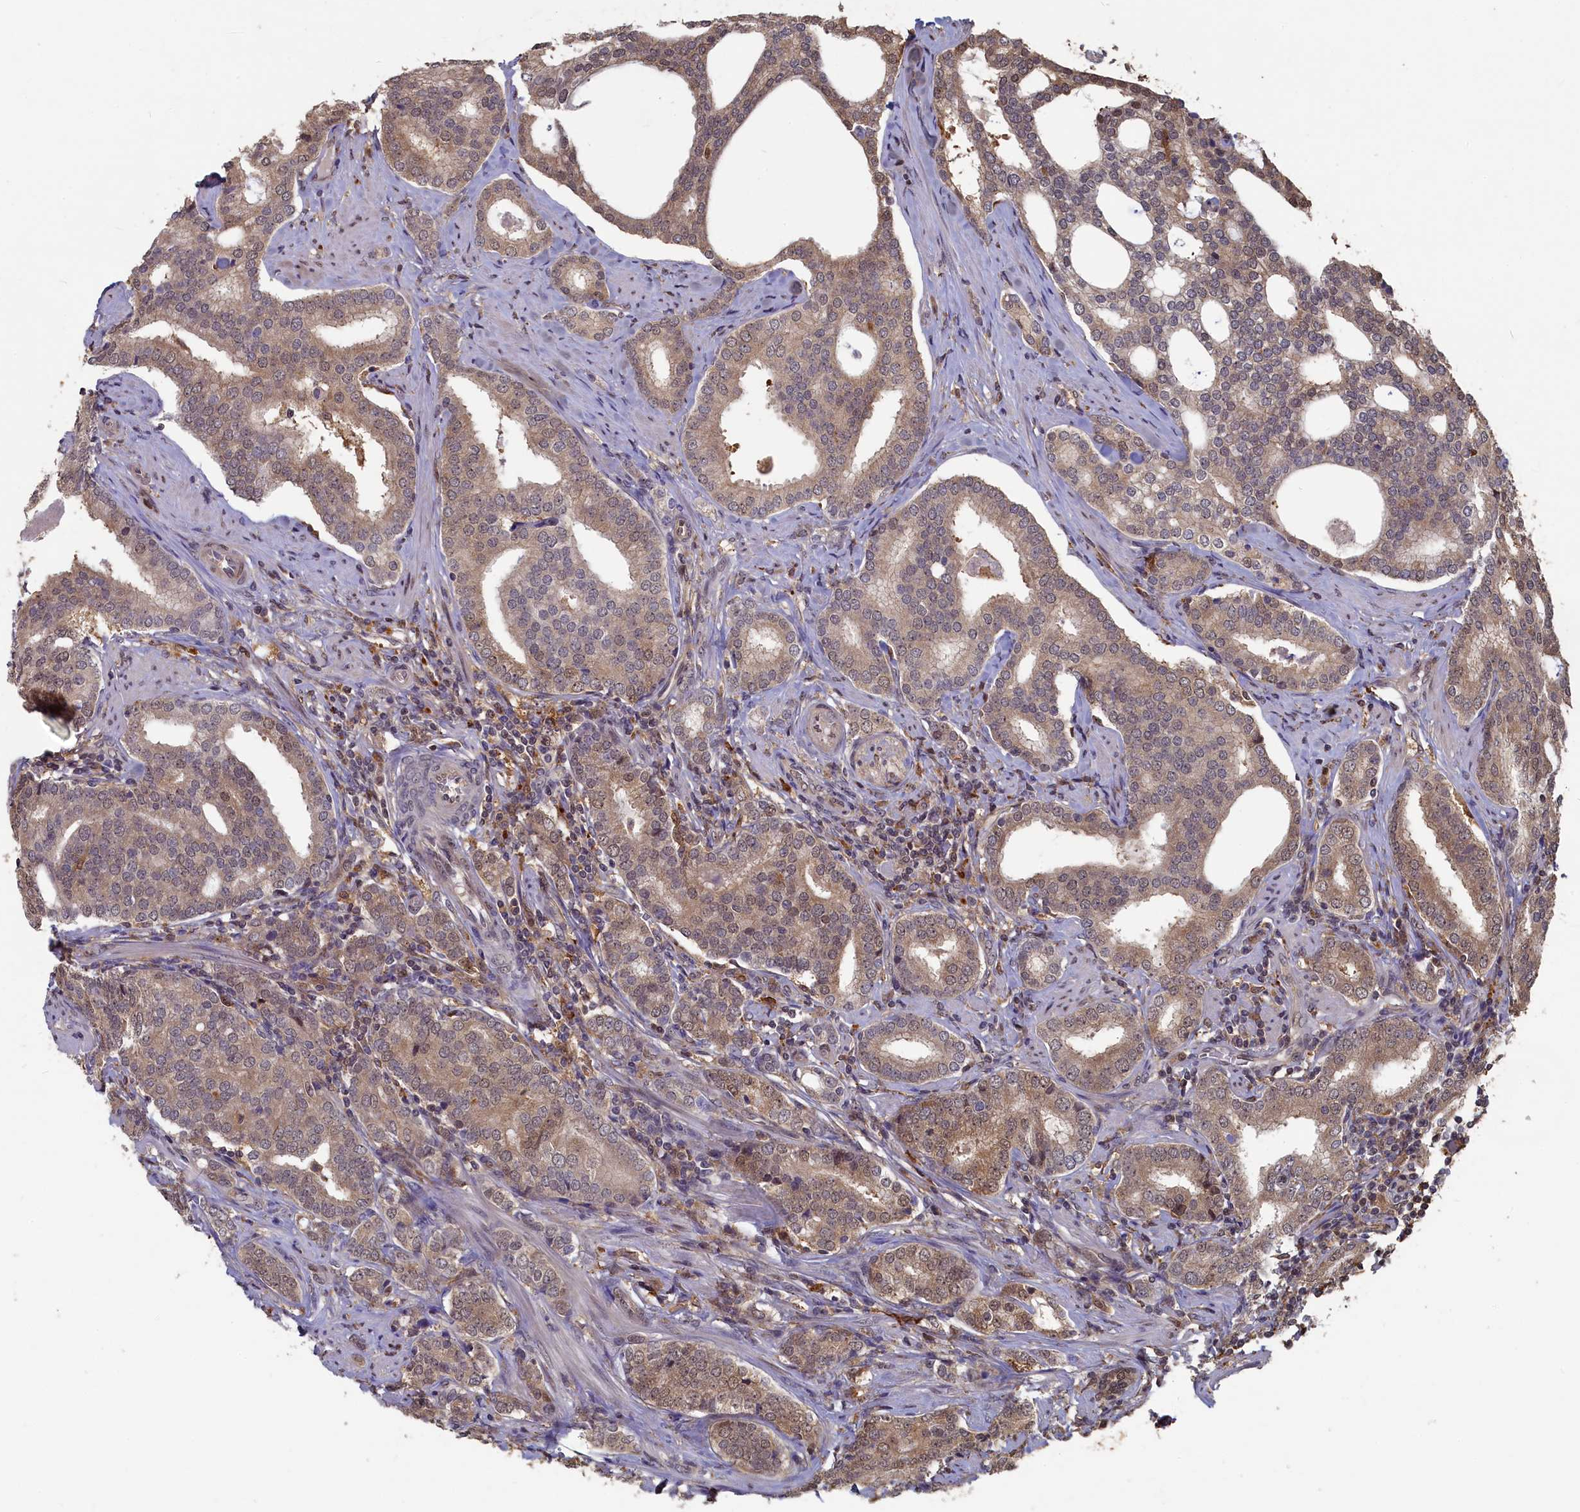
{"staining": {"intensity": "moderate", "quantity": ">75%", "location": "cytoplasmic/membranous,nuclear"}, "tissue": "prostate cancer", "cell_type": "Tumor cells", "image_type": "cancer", "snomed": [{"axis": "morphology", "description": "Adenocarcinoma, High grade"}, {"axis": "topography", "description": "Prostate"}], "caption": "This is a micrograph of IHC staining of high-grade adenocarcinoma (prostate), which shows moderate positivity in the cytoplasmic/membranous and nuclear of tumor cells.", "gene": "UCHL3", "patient": {"sex": "male", "age": 63}}